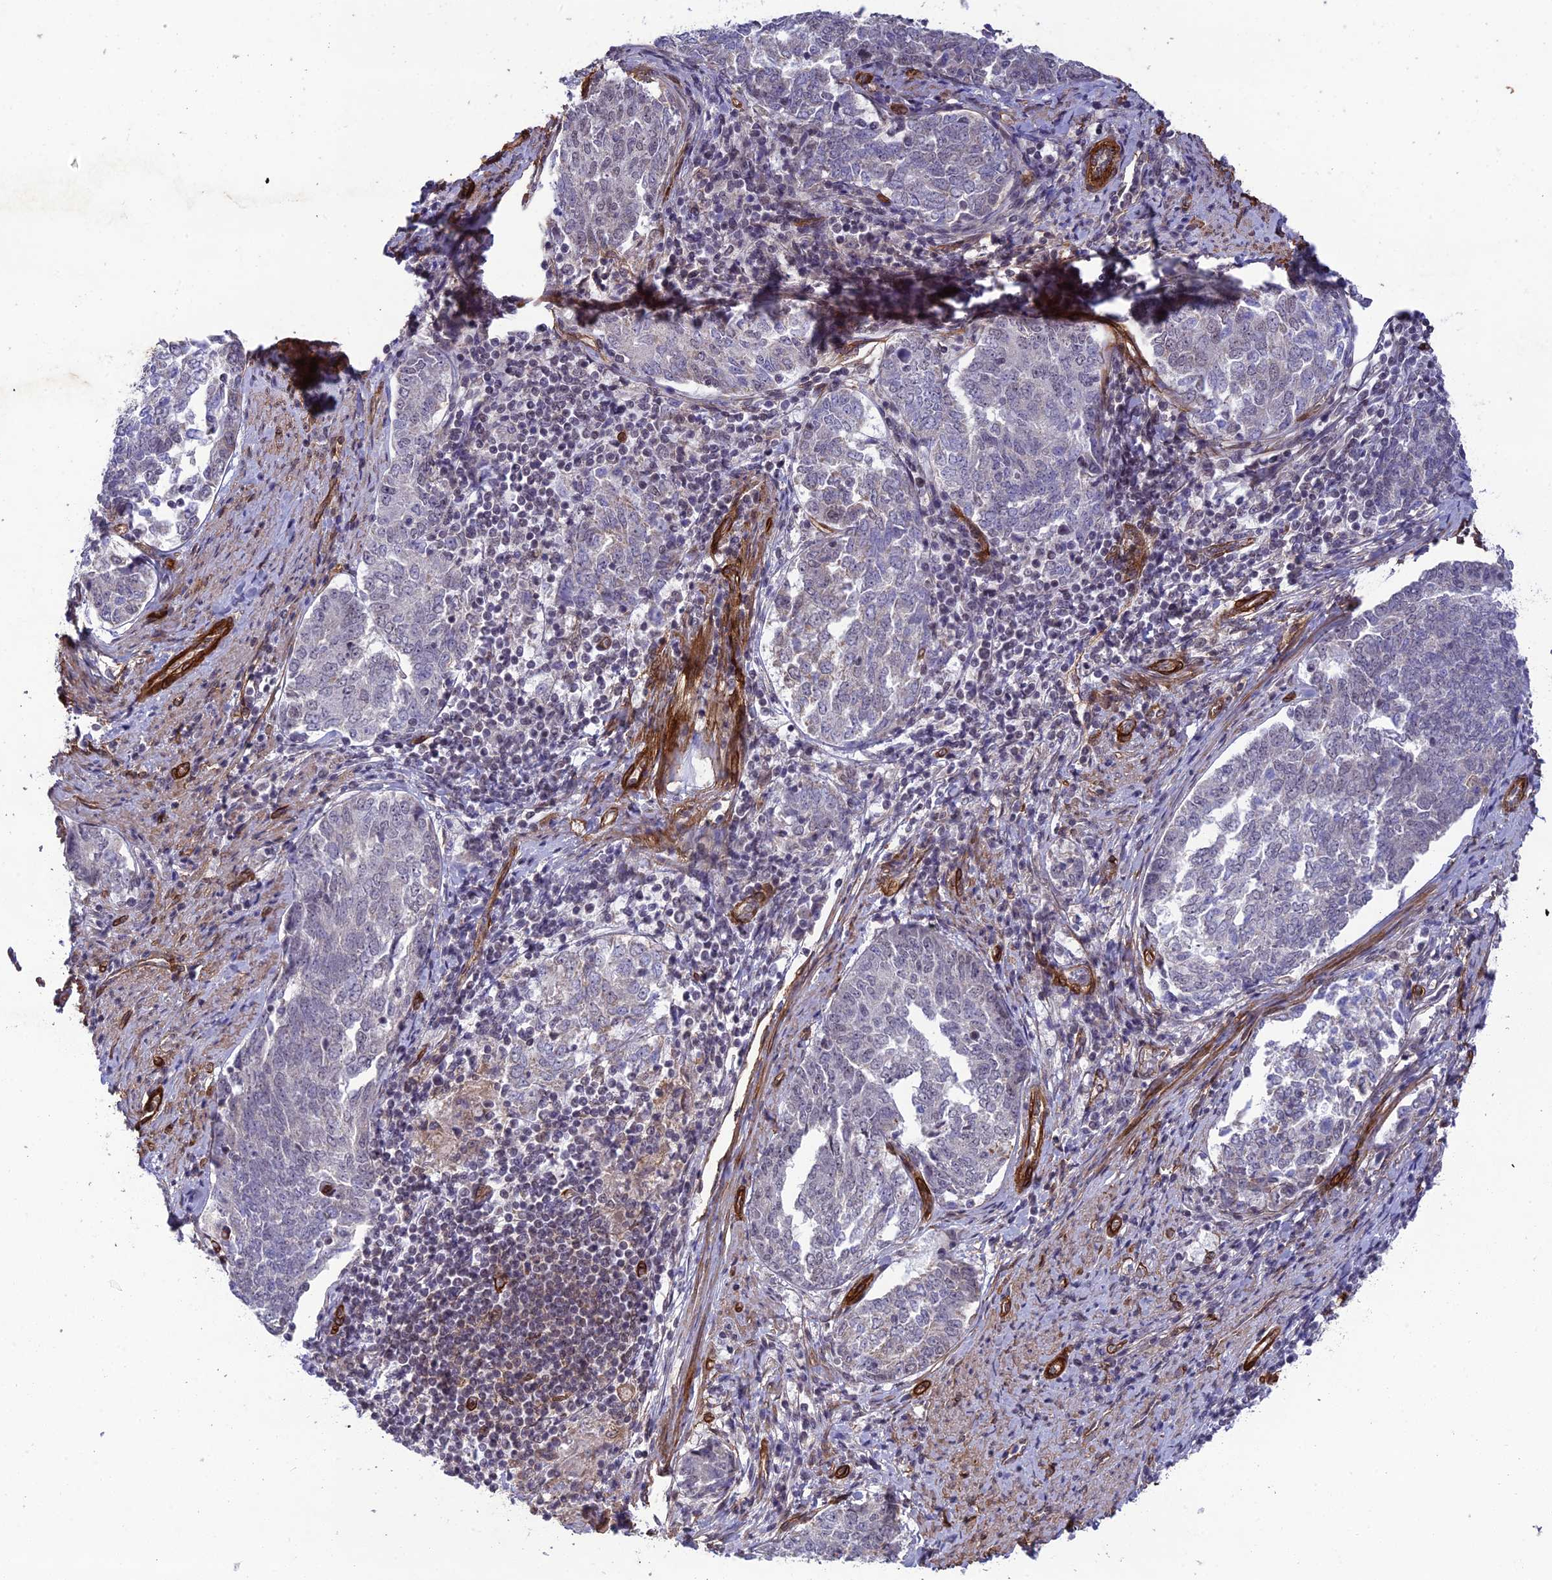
{"staining": {"intensity": "negative", "quantity": "none", "location": "none"}, "tissue": "endometrial cancer", "cell_type": "Tumor cells", "image_type": "cancer", "snomed": [{"axis": "morphology", "description": "Adenocarcinoma, NOS"}, {"axis": "topography", "description": "Endometrium"}], "caption": "High power microscopy photomicrograph of an immunohistochemistry micrograph of adenocarcinoma (endometrial), revealing no significant staining in tumor cells. (DAB immunohistochemistry (IHC), high magnification).", "gene": "TNS1", "patient": {"sex": "female", "age": 80}}